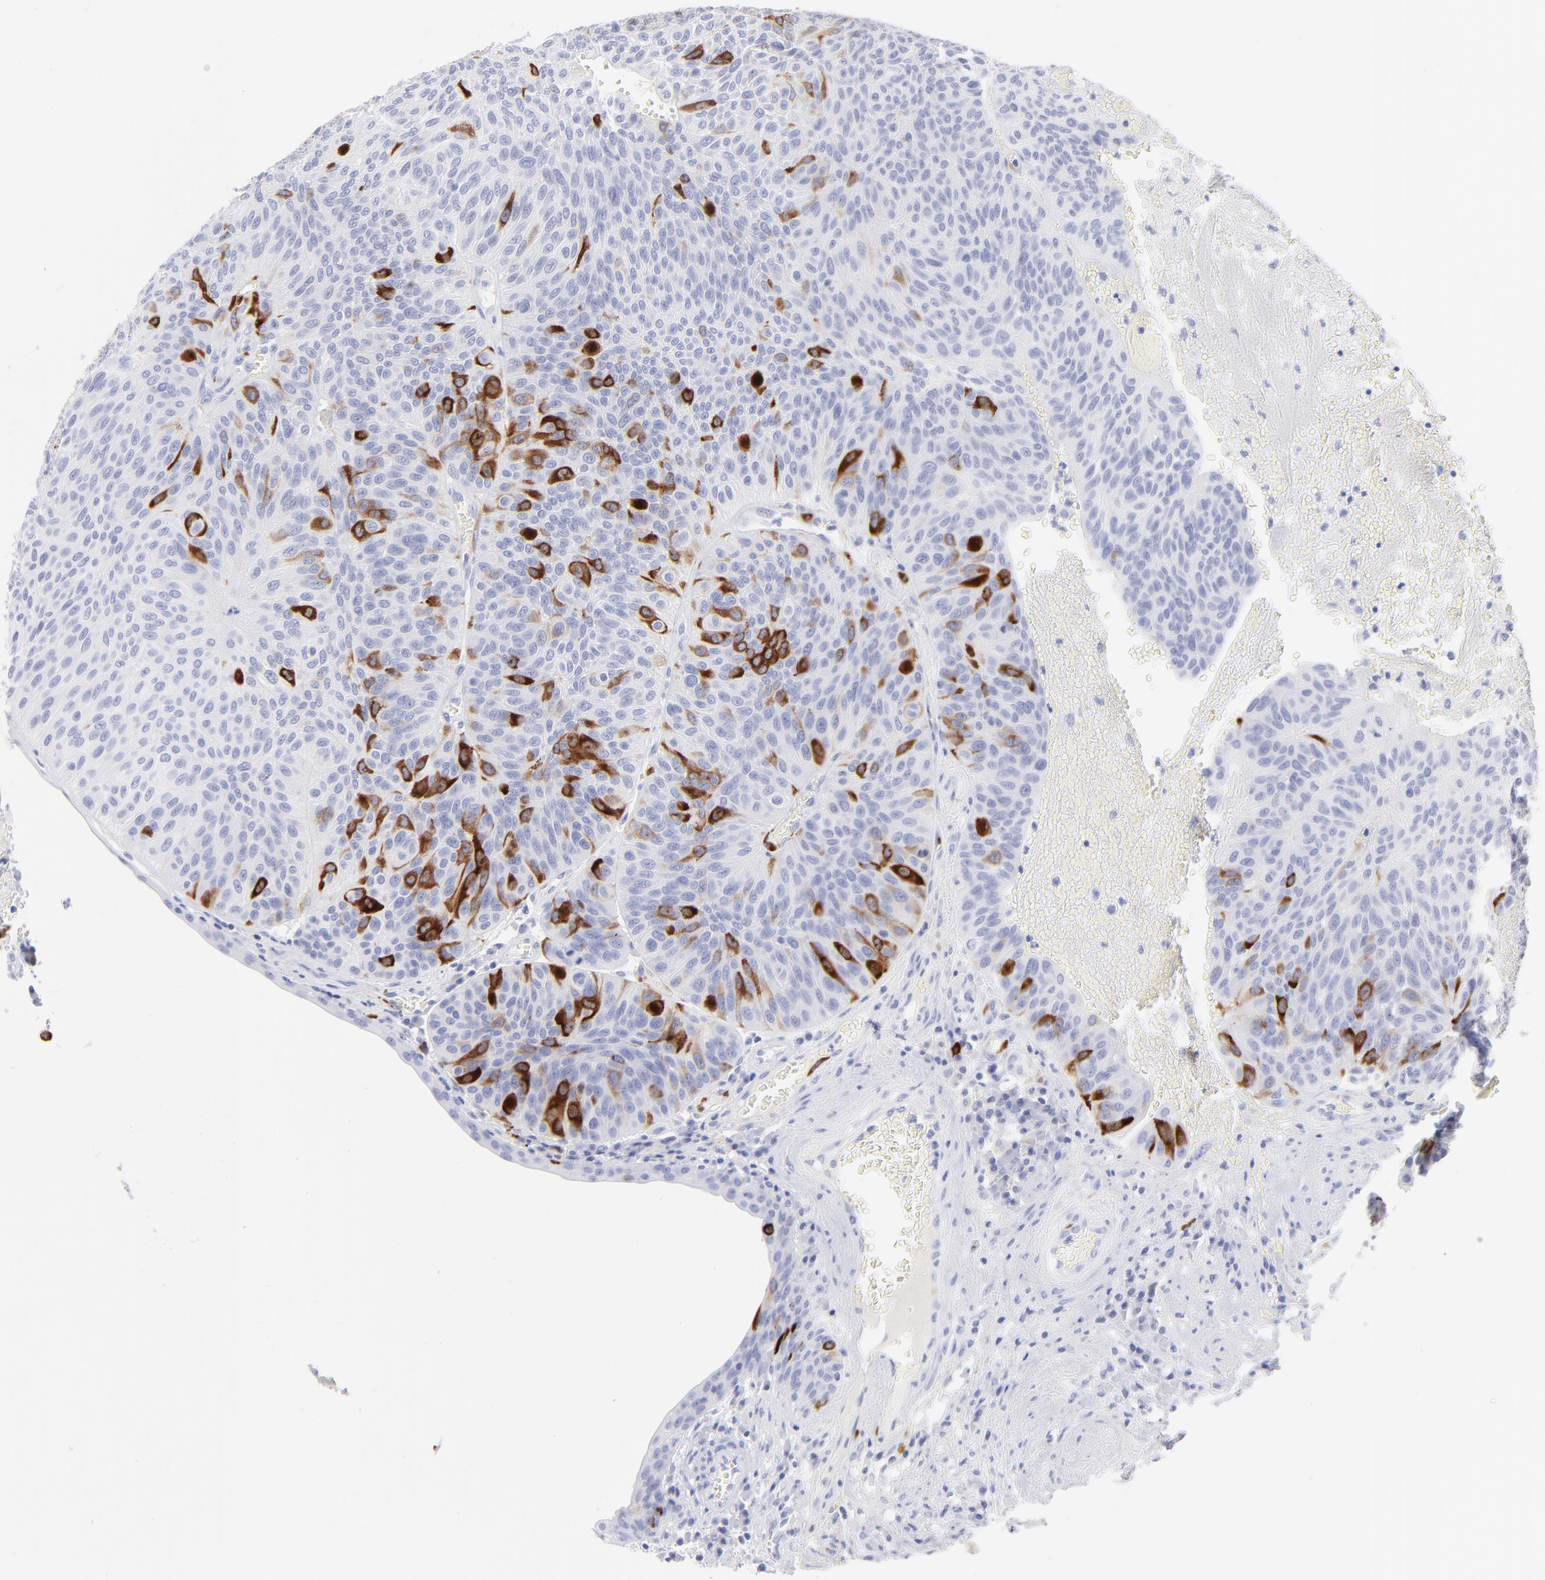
{"staining": {"intensity": "strong", "quantity": "<25%", "location": "cytoplasmic/membranous"}, "tissue": "urothelial cancer", "cell_type": "Tumor cells", "image_type": "cancer", "snomed": [{"axis": "morphology", "description": "Urothelial carcinoma, High grade"}, {"axis": "topography", "description": "Urinary bladder"}], "caption": "Tumor cells display medium levels of strong cytoplasmic/membranous positivity in about <25% of cells in human high-grade urothelial carcinoma.", "gene": "CCNB1", "patient": {"sex": "male", "age": 66}}